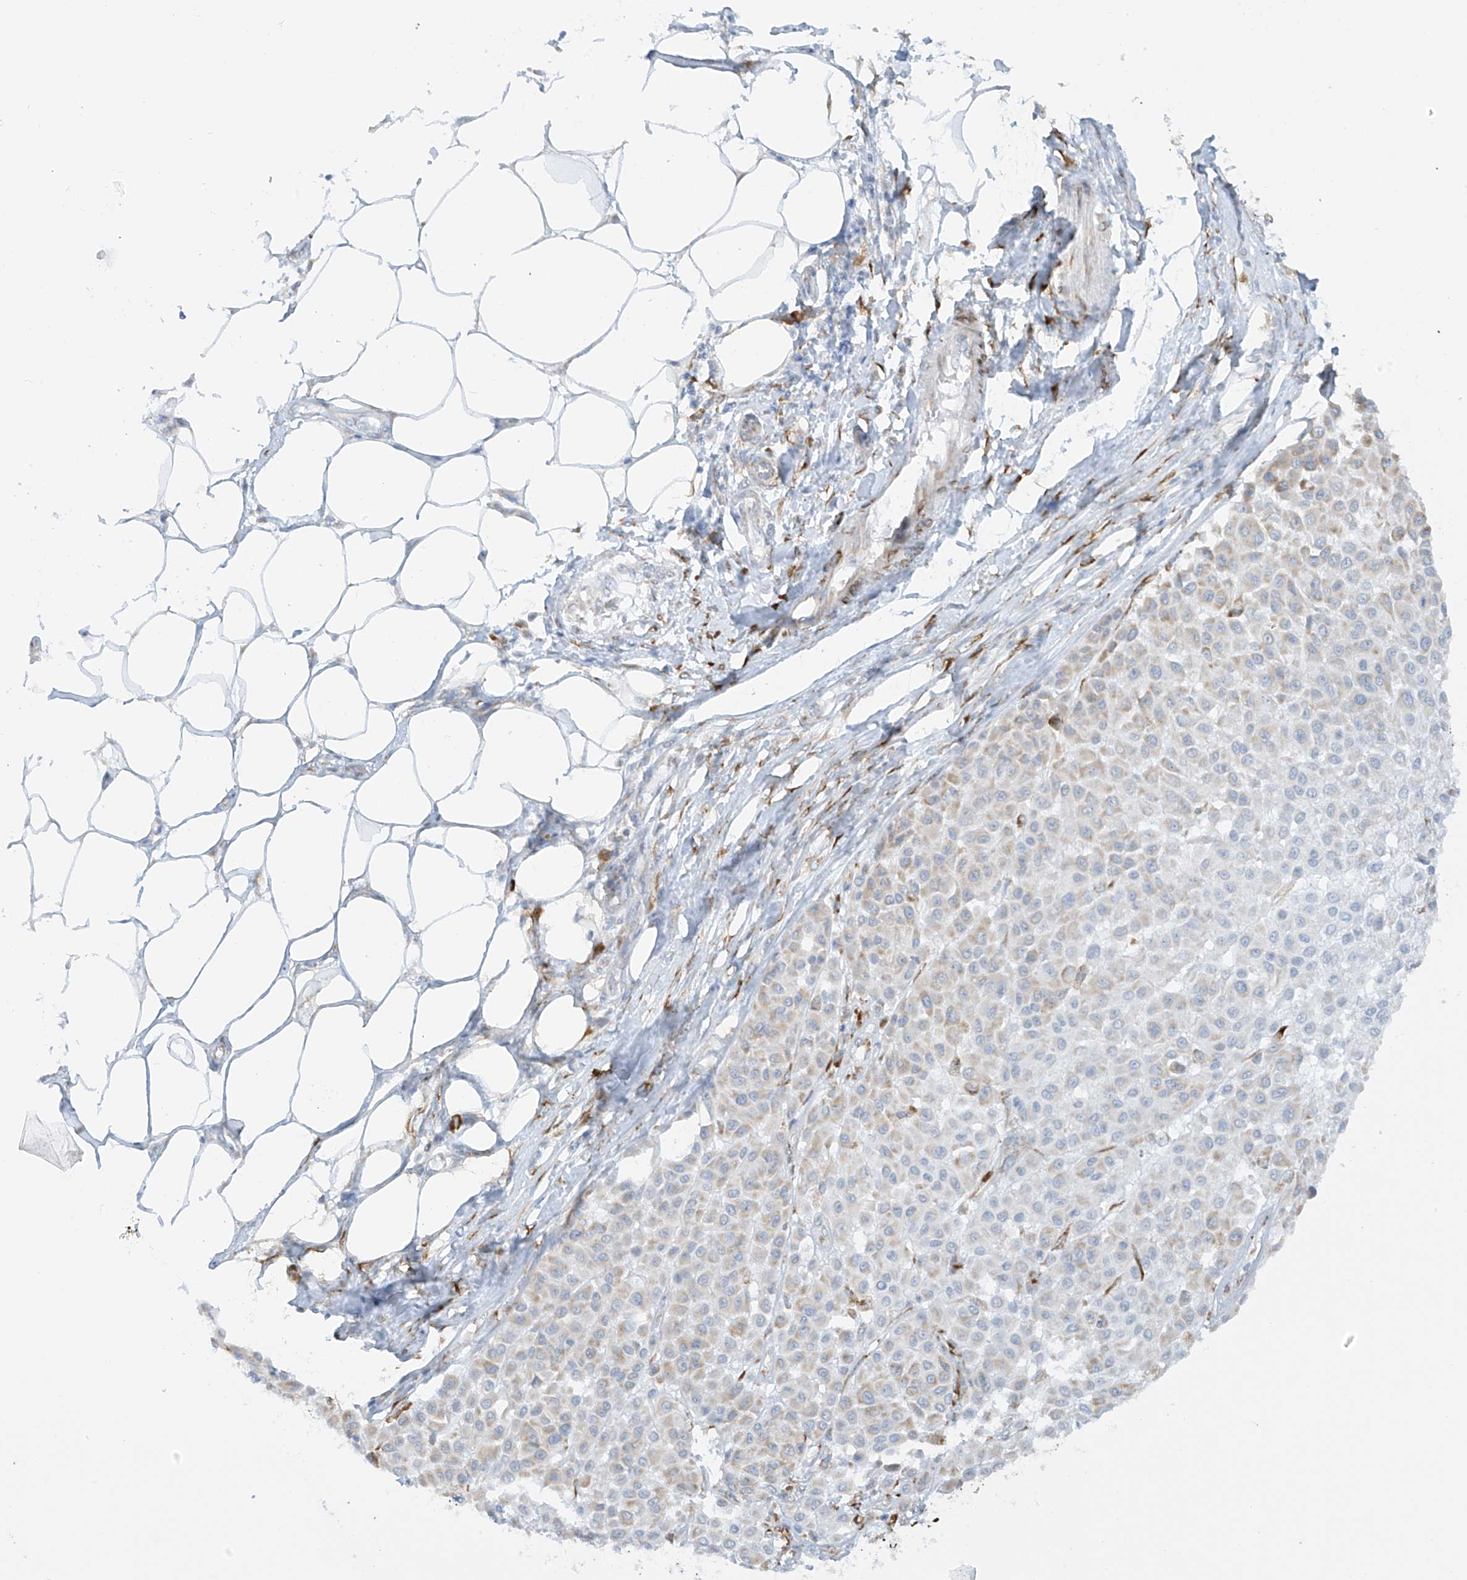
{"staining": {"intensity": "negative", "quantity": "none", "location": "none"}, "tissue": "melanoma", "cell_type": "Tumor cells", "image_type": "cancer", "snomed": [{"axis": "morphology", "description": "Malignant melanoma, Metastatic site"}, {"axis": "topography", "description": "Soft tissue"}], "caption": "This is an immunohistochemistry micrograph of melanoma. There is no positivity in tumor cells.", "gene": "LRRC59", "patient": {"sex": "male", "age": 41}}